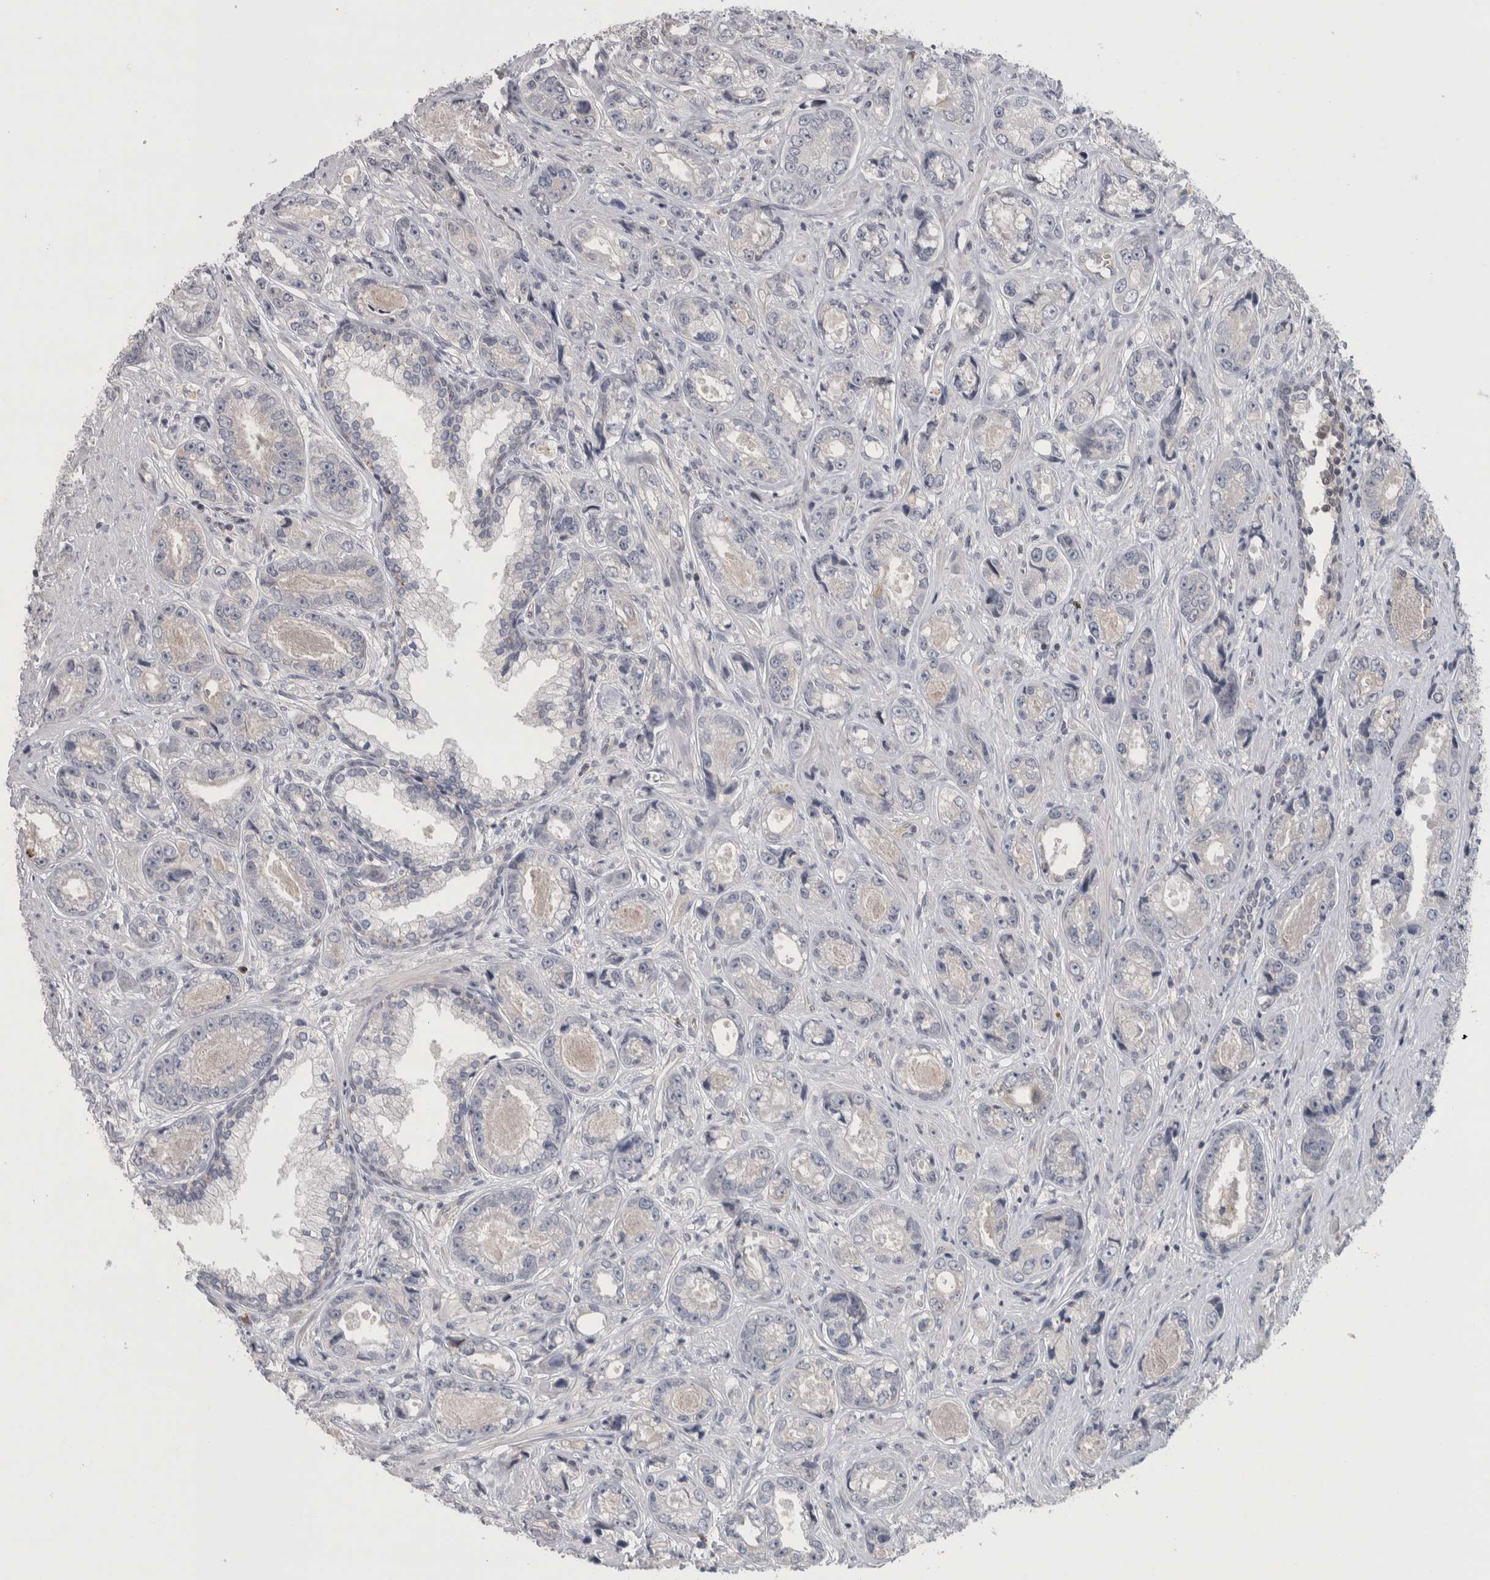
{"staining": {"intensity": "negative", "quantity": "none", "location": "none"}, "tissue": "prostate cancer", "cell_type": "Tumor cells", "image_type": "cancer", "snomed": [{"axis": "morphology", "description": "Adenocarcinoma, High grade"}, {"axis": "topography", "description": "Prostate"}], "caption": "A high-resolution image shows immunohistochemistry (IHC) staining of adenocarcinoma (high-grade) (prostate), which demonstrates no significant positivity in tumor cells.", "gene": "NFKB2", "patient": {"sex": "male", "age": 61}}